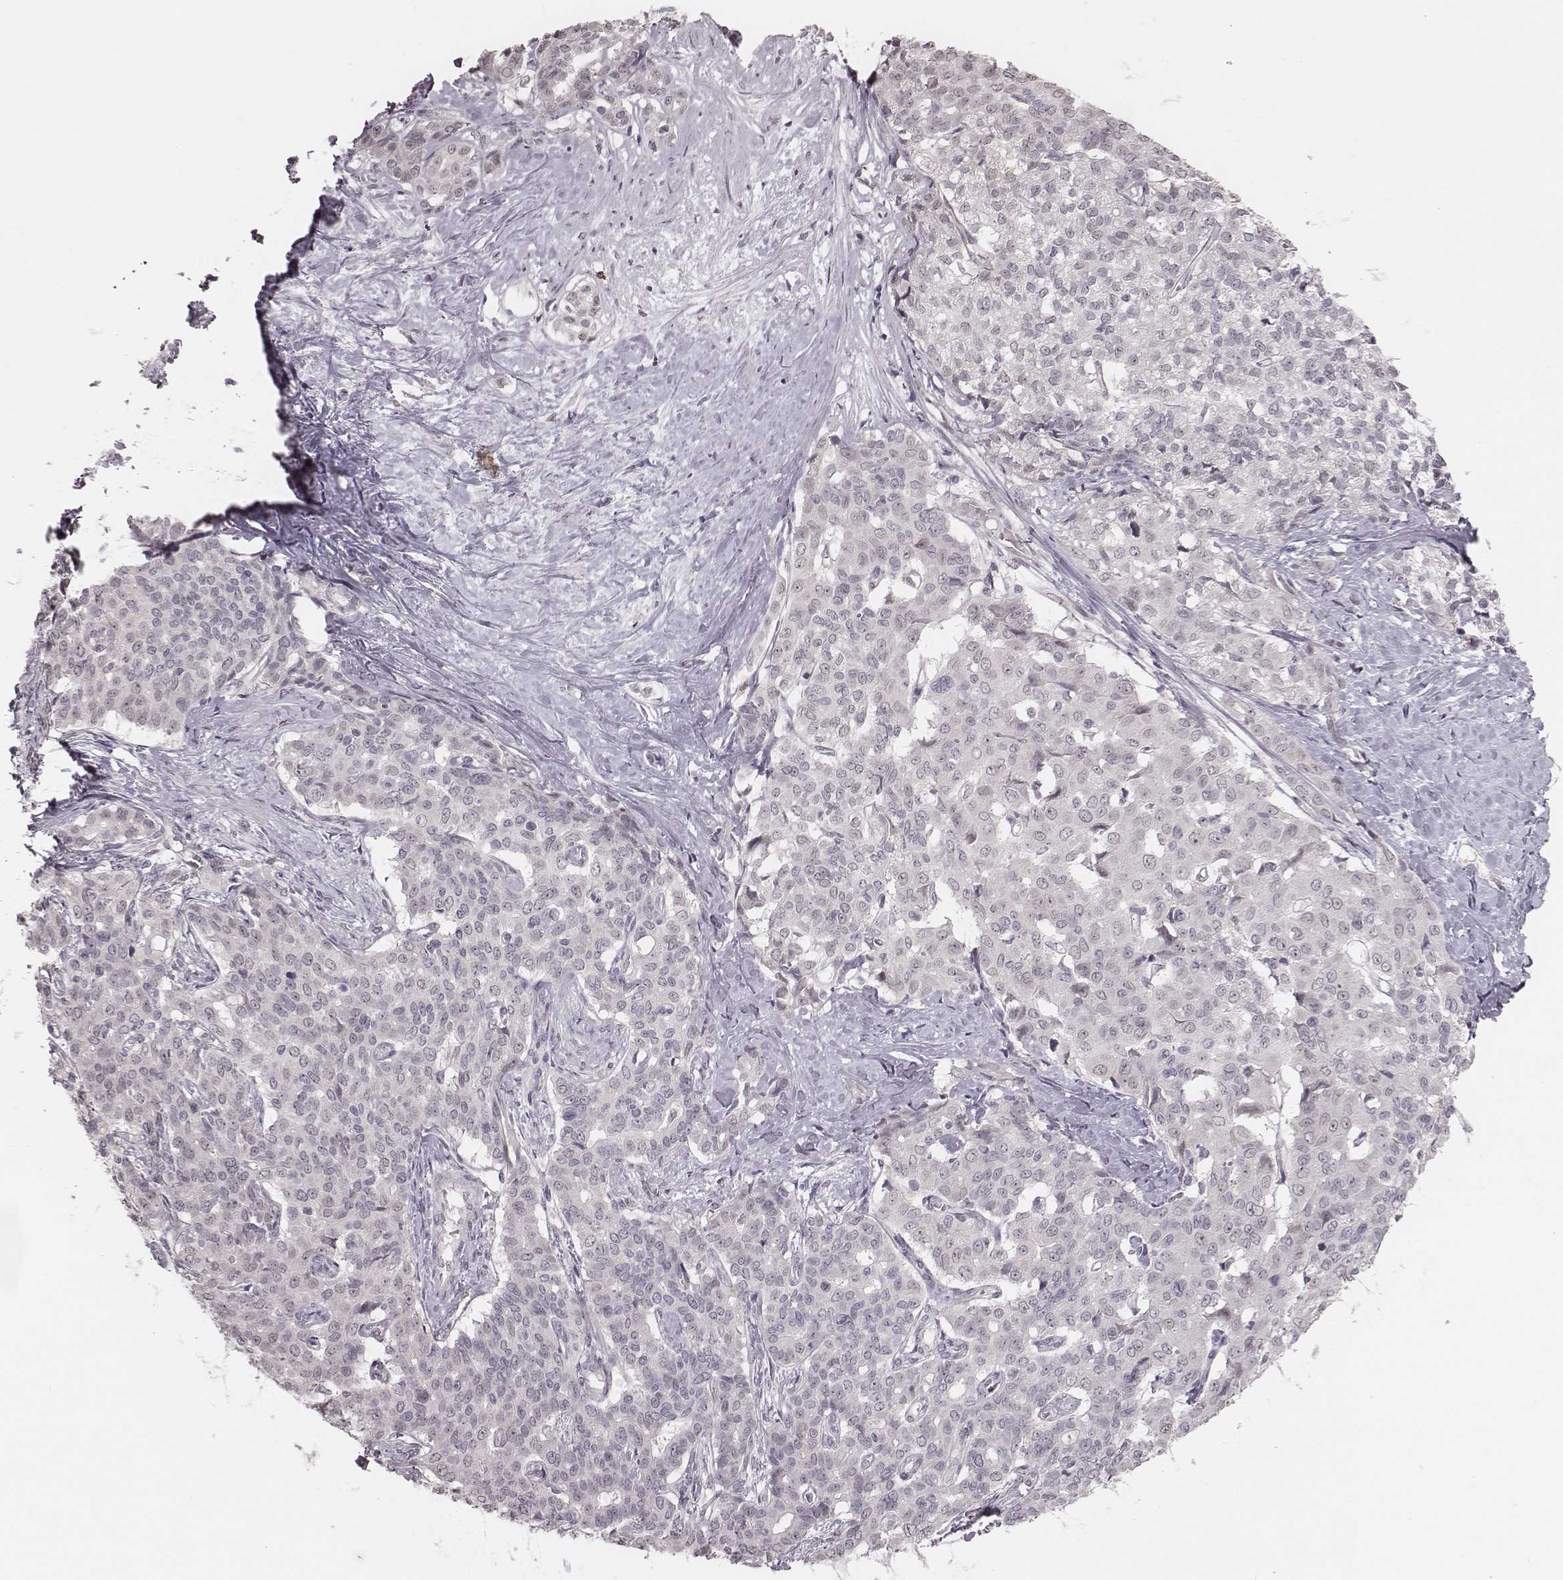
{"staining": {"intensity": "negative", "quantity": "none", "location": "none"}, "tissue": "liver cancer", "cell_type": "Tumor cells", "image_type": "cancer", "snomed": [{"axis": "morphology", "description": "Cholangiocarcinoma"}, {"axis": "topography", "description": "Liver"}], "caption": "This is a photomicrograph of immunohistochemistry (IHC) staining of liver cholangiocarcinoma, which shows no expression in tumor cells. Brightfield microscopy of immunohistochemistry (IHC) stained with DAB (3,3'-diaminobenzidine) (brown) and hematoxylin (blue), captured at high magnification.", "gene": "RPGRIP1", "patient": {"sex": "female", "age": 47}}